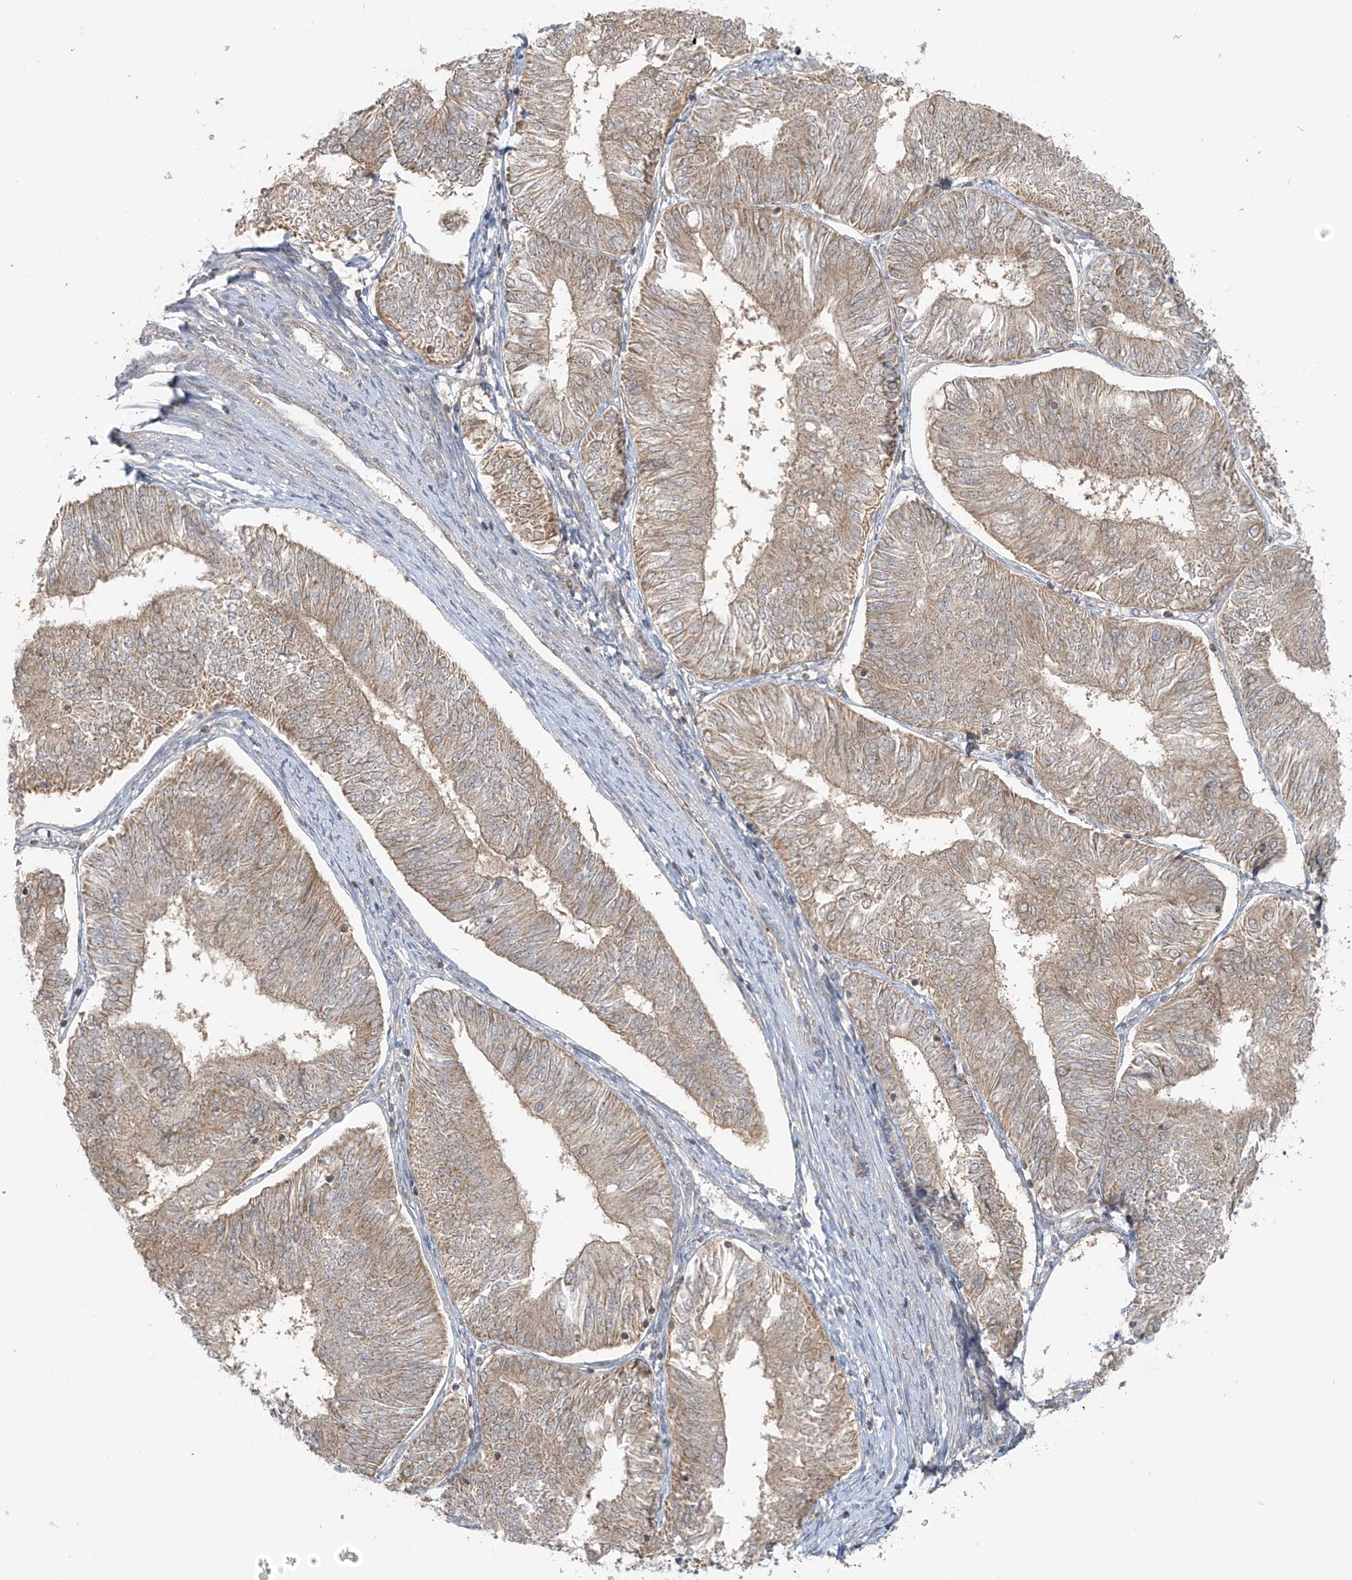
{"staining": {"intensity": "weak", "quantity": ">75%", "location": "cytoplasmic/membranous"}, "tissue": "endometrial cancer", "cell_type": "Tumor cells", "image_type": "cancer", "snomed": [{"axis": "morphology", "description": "Adenocarcinoma, NOS"}, {"axis": "topography", "description": "Endometrium"}], "caption": "This is a photomicrograph of immunohistochemistry staining of endometrial cancer (adenocarcinoma), which shows weak positivity in the cytoplasmic/membranous of tumor cells.", "gene": "HDDC2", "patient": {"sex": "female", "age": 58}}